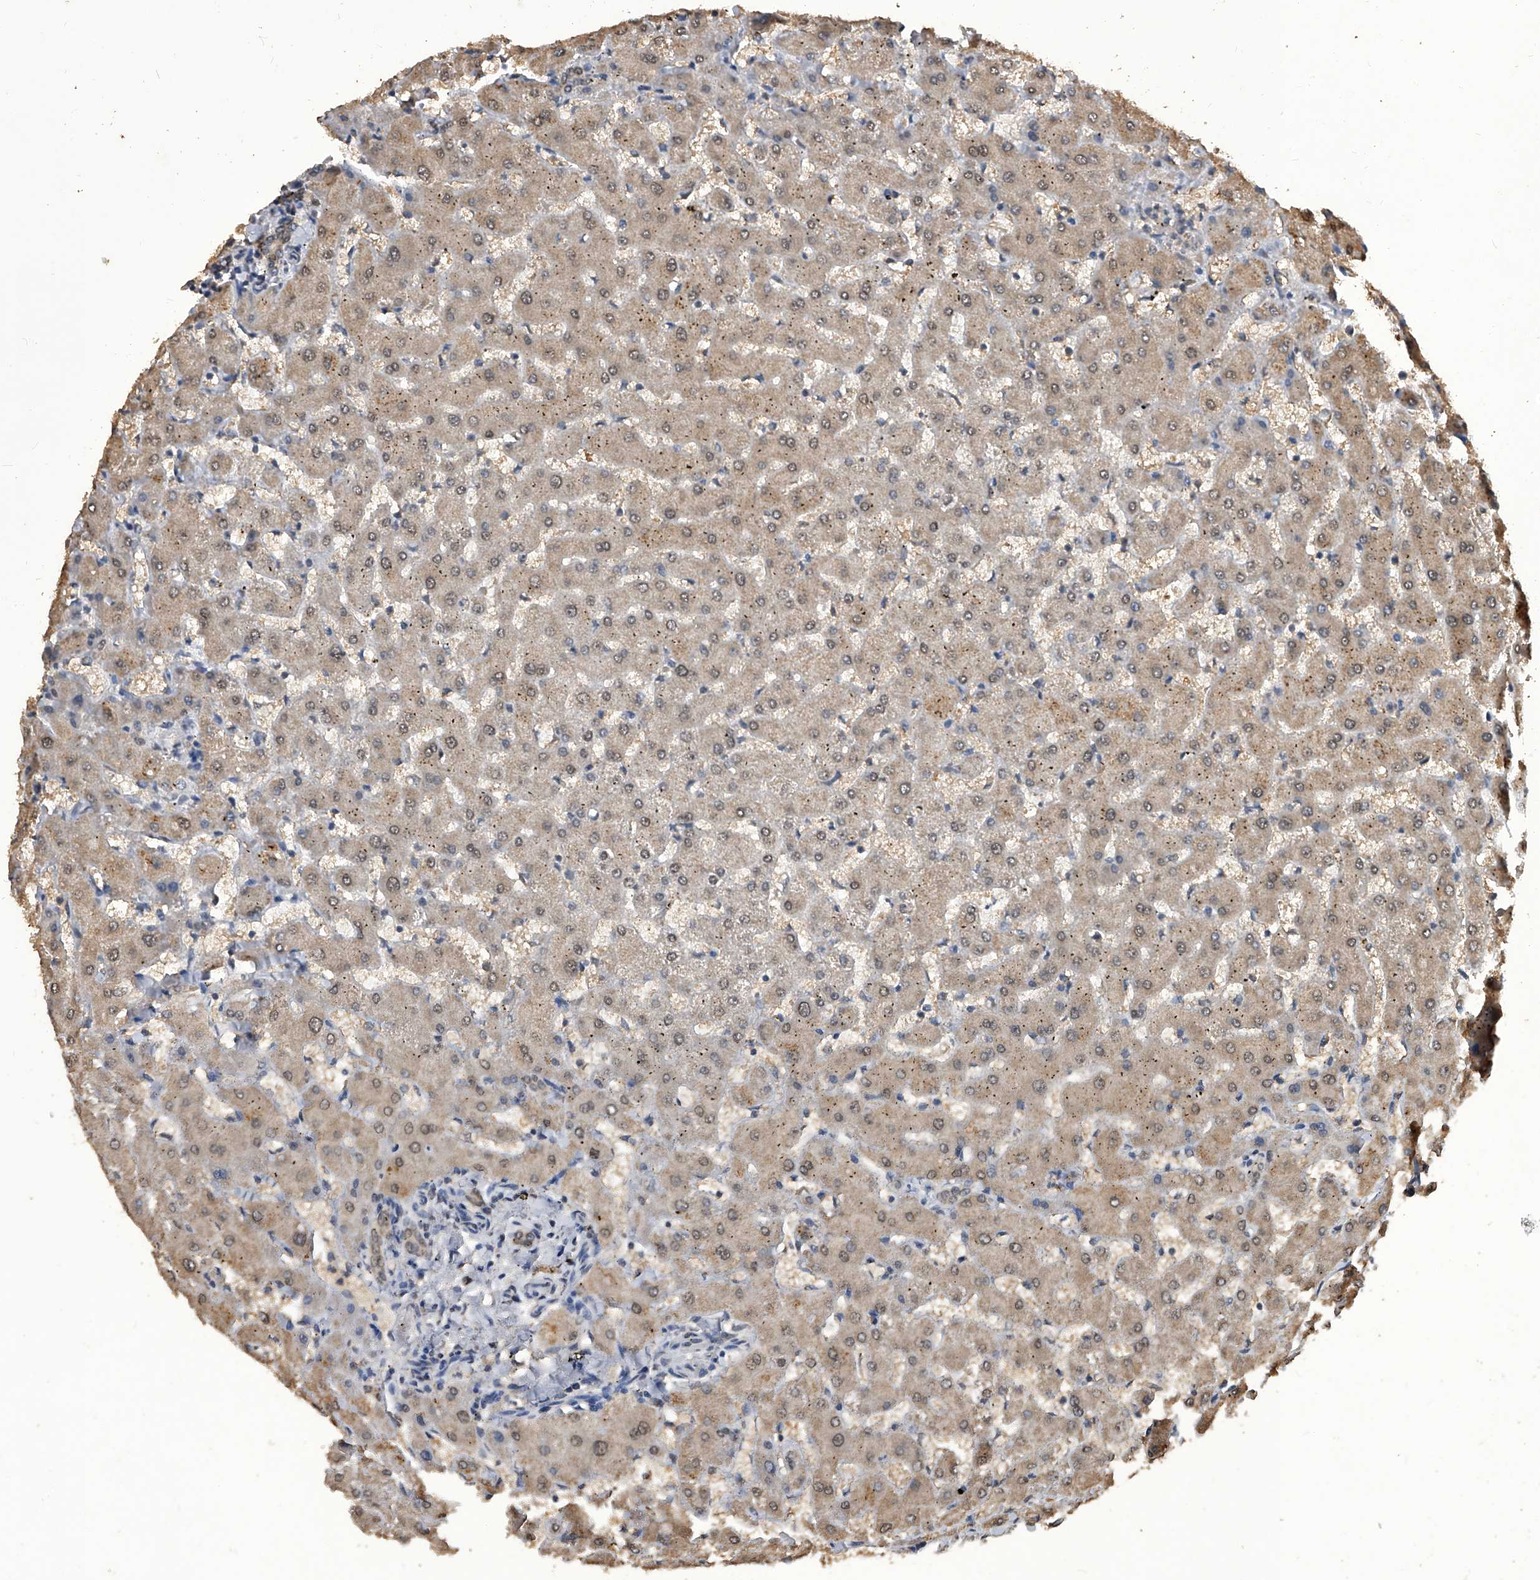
{"staining": {"intensity": "negative", "quantity": "none", "location": "none"}, "tissue": "liver", "cell_type": "Cholangiocytes", "image_type": "normal", "snomed": [{"axis": "morphology", "description": "Normal tissue, NOS"}, {"axis": "topography", "description": "Liver"}], "caption": "Cholangiocytes show no significant protein positivity in unremarkable liver. Brightfield microscopy of immunohistochemistry (IHC) stained with DAB (brown) and hematoxylin (blue), captured at high magnification.", "gene": "FBXL4", "patient": {"sex": "female", "age": 63}}